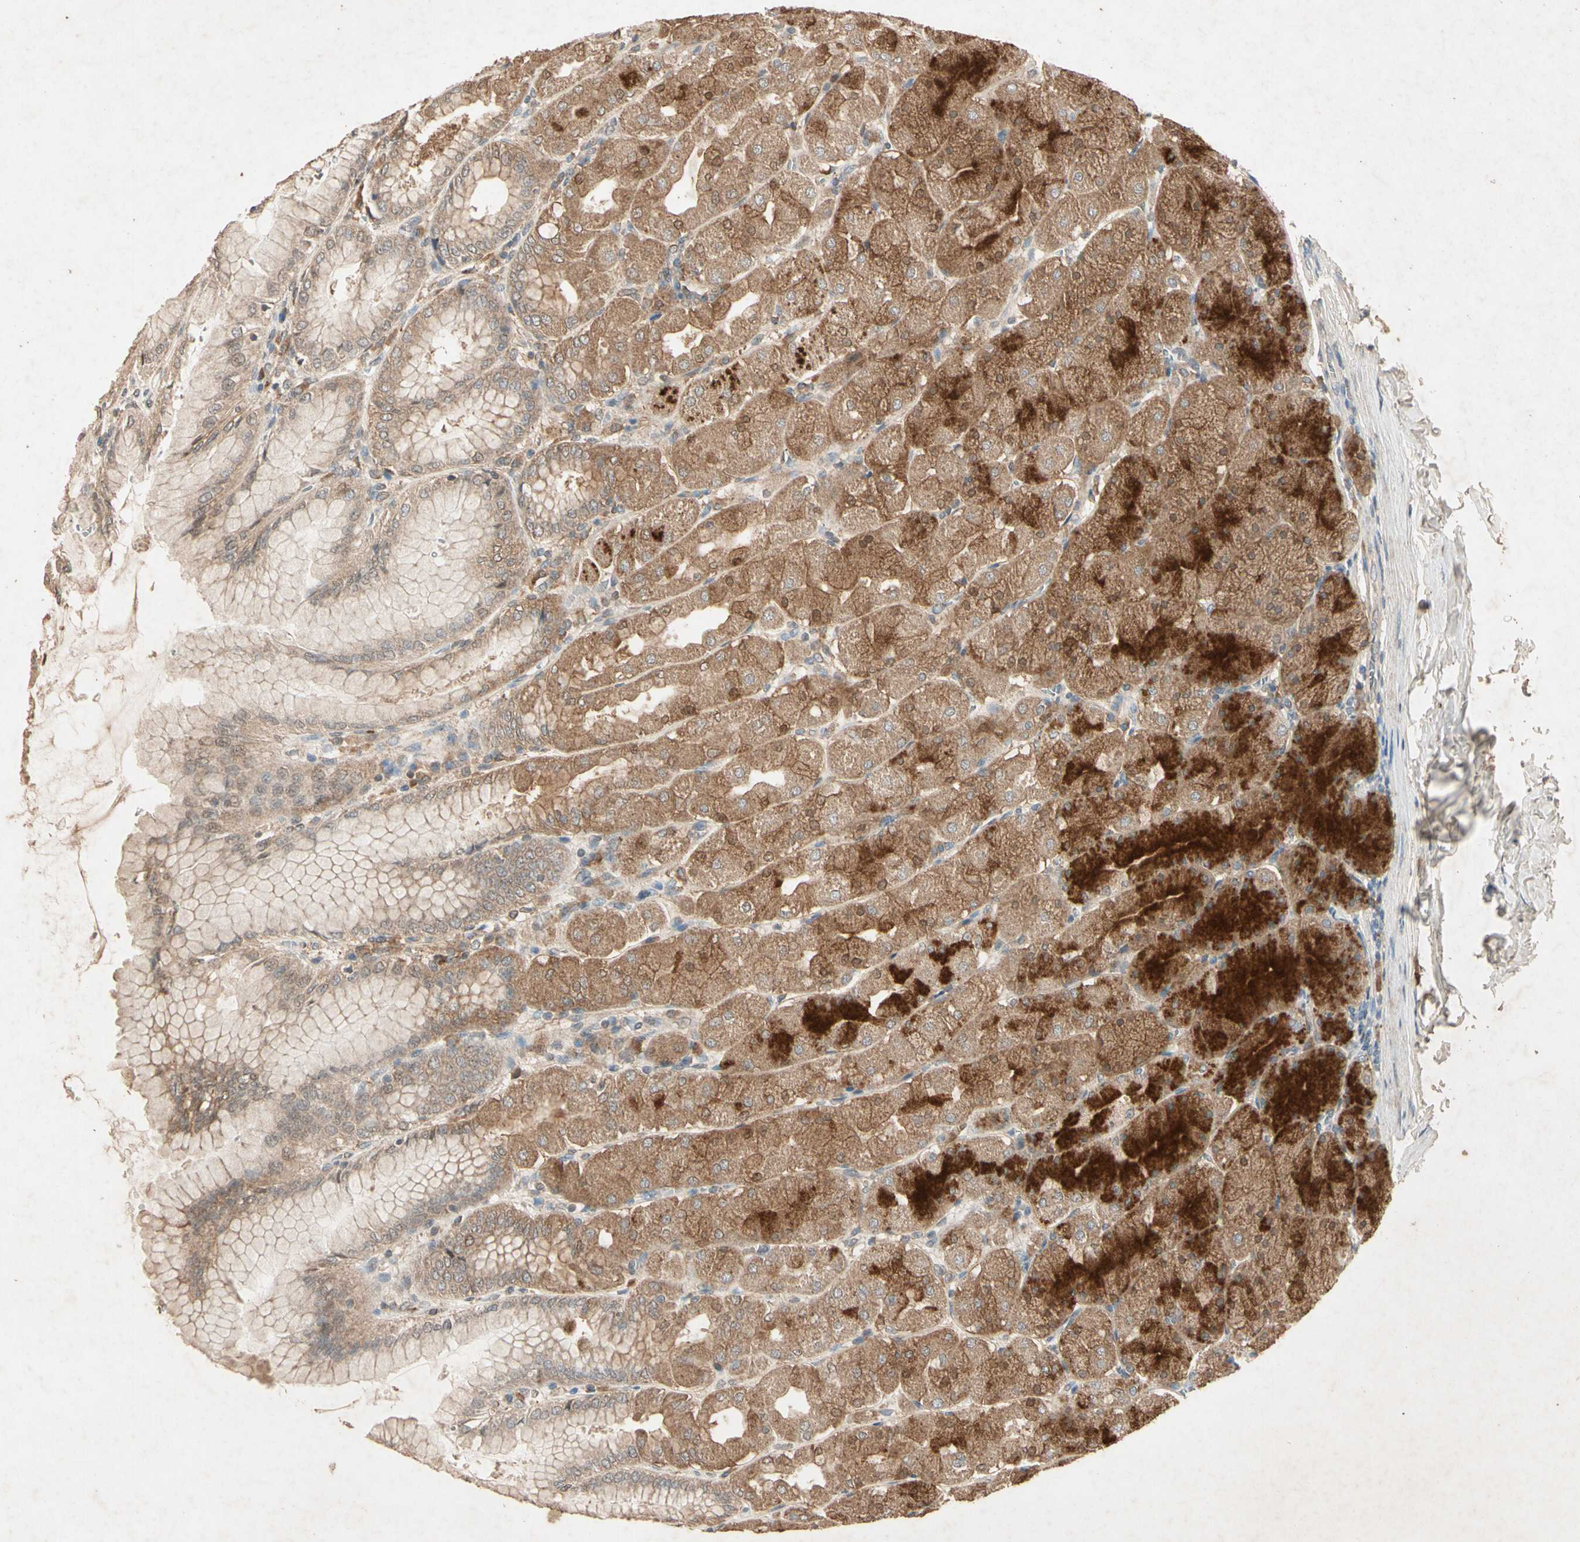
{"staining": {"intensity": "moderate", "quantity": ">75%", "location": "cytoplasmic/membranous"}, "tissue": "stomach", "cell_type": "Glandular cells", "image_type": "normal", "snomed": [{"axis": "morphology", "description": "Normal tissue, NOS"}, {"axis": "topography", "description": "Stomach, upper"}], "caption": "High-magnification brightfield microscopy of normal stomach stained with DAB (brown) and counterstained with hematoxylin (blue). glandular cells exhibit moderate cytoplasmic/membranous expression is seen in approximately>75% of cells. (IHC, brightfield microscopy, high magnification).", "gene": "GPLD1", "patient": {"sex": "female", "age": 56}}